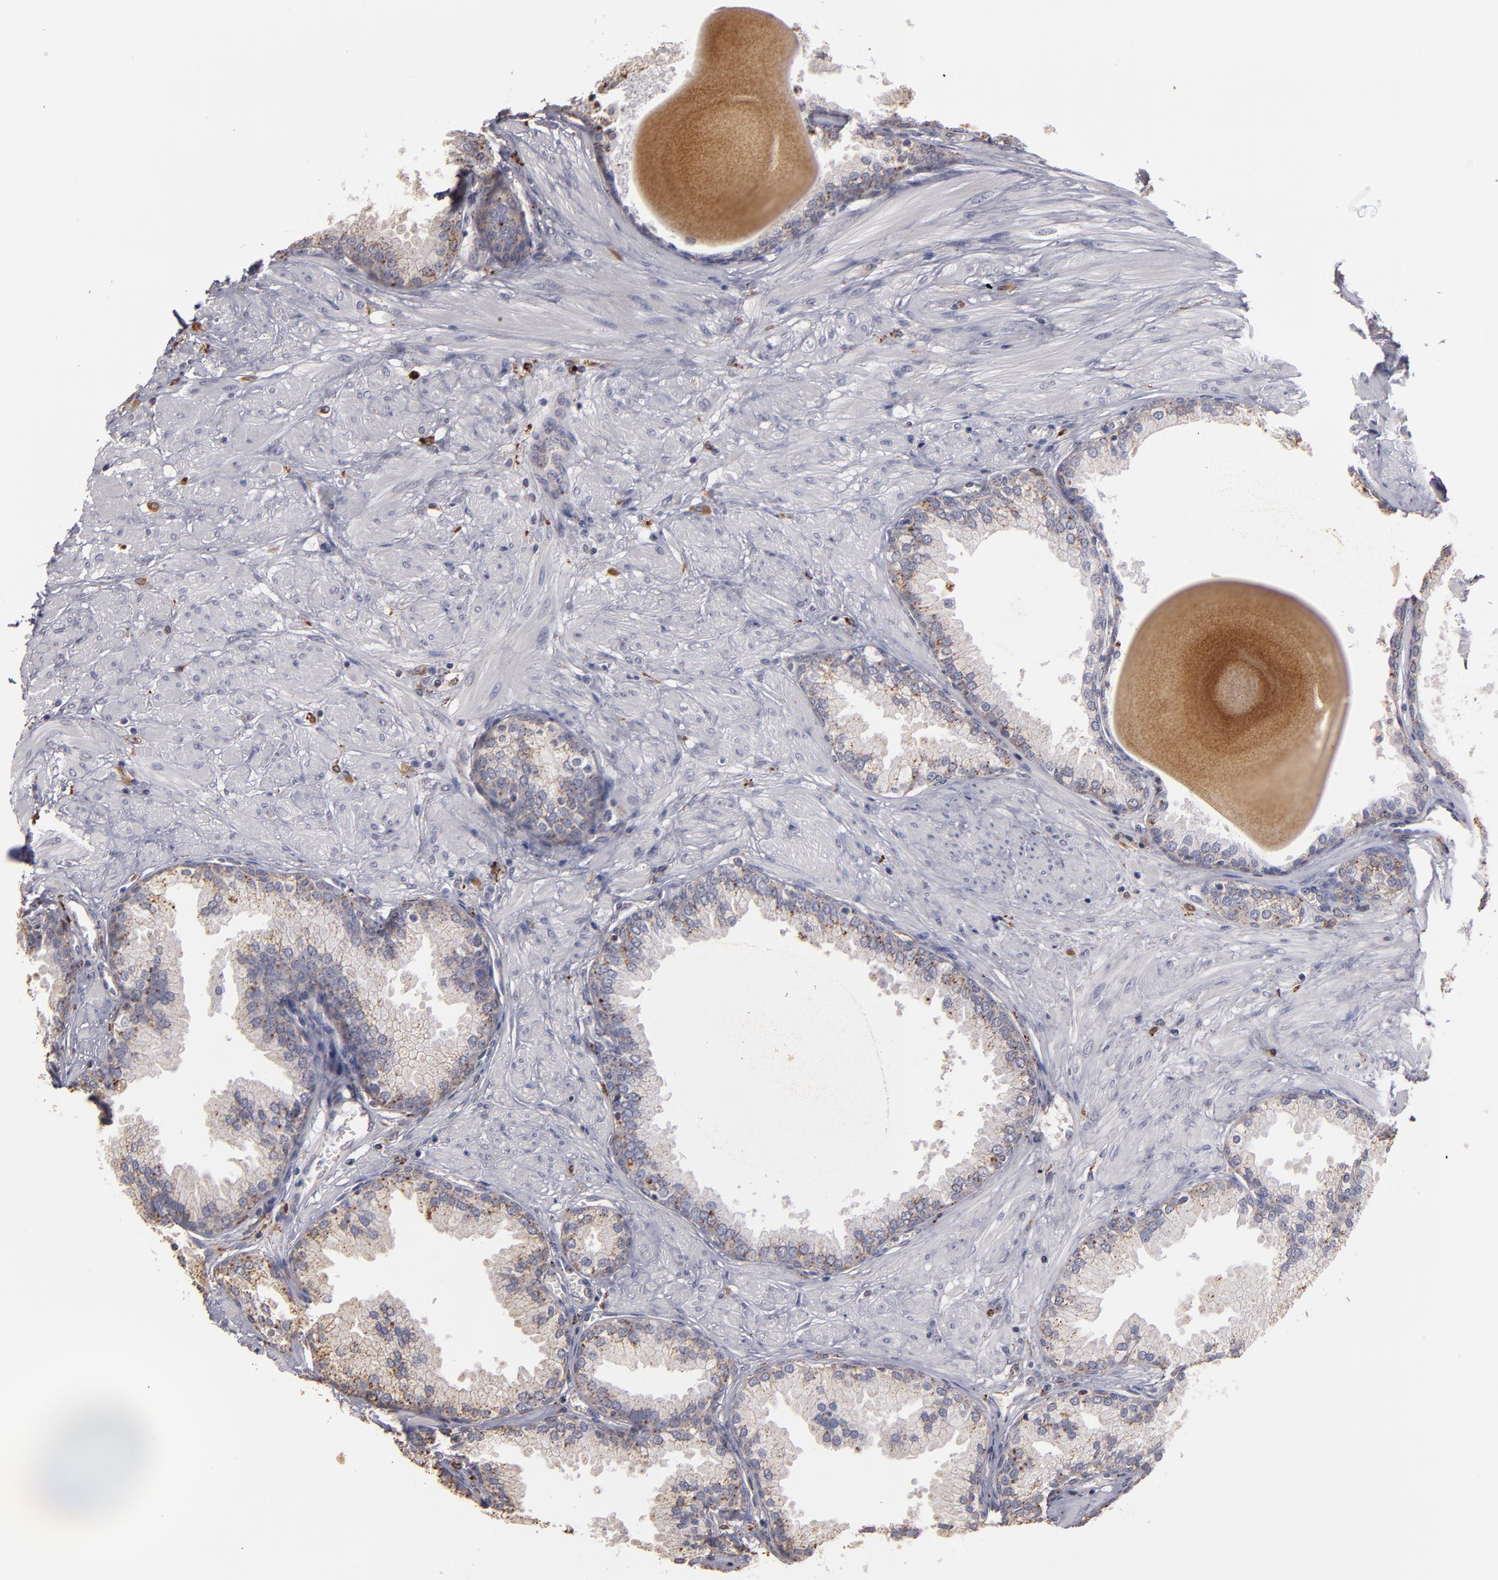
{"staining": {"intensity": "weak", "quantity": ">75%", "location": "cytoplasmic/membranous"}, "tissue": "prostate", "cell_type": "Glandular cells", "image_type": "normal", "snomed": [{"axis": "morphology", "description": "Normal tissue, NOS"}, {"axis": "topography", "description": "Prostate"}], "caption": "Normal prostate displays weak cytoplasmic/membranous positivity in about >75% of glandular cells, visualized by immunohistochemistry. The staining was performed using DAB (3,3'-diaminobenzidine) to visualize the protein expression in brown, while the nuclei were stained in blue with hematoxylin (Magnification: 20x).", "gene": "TRAF1", "patient": {"sex": "male", "age": 51}}